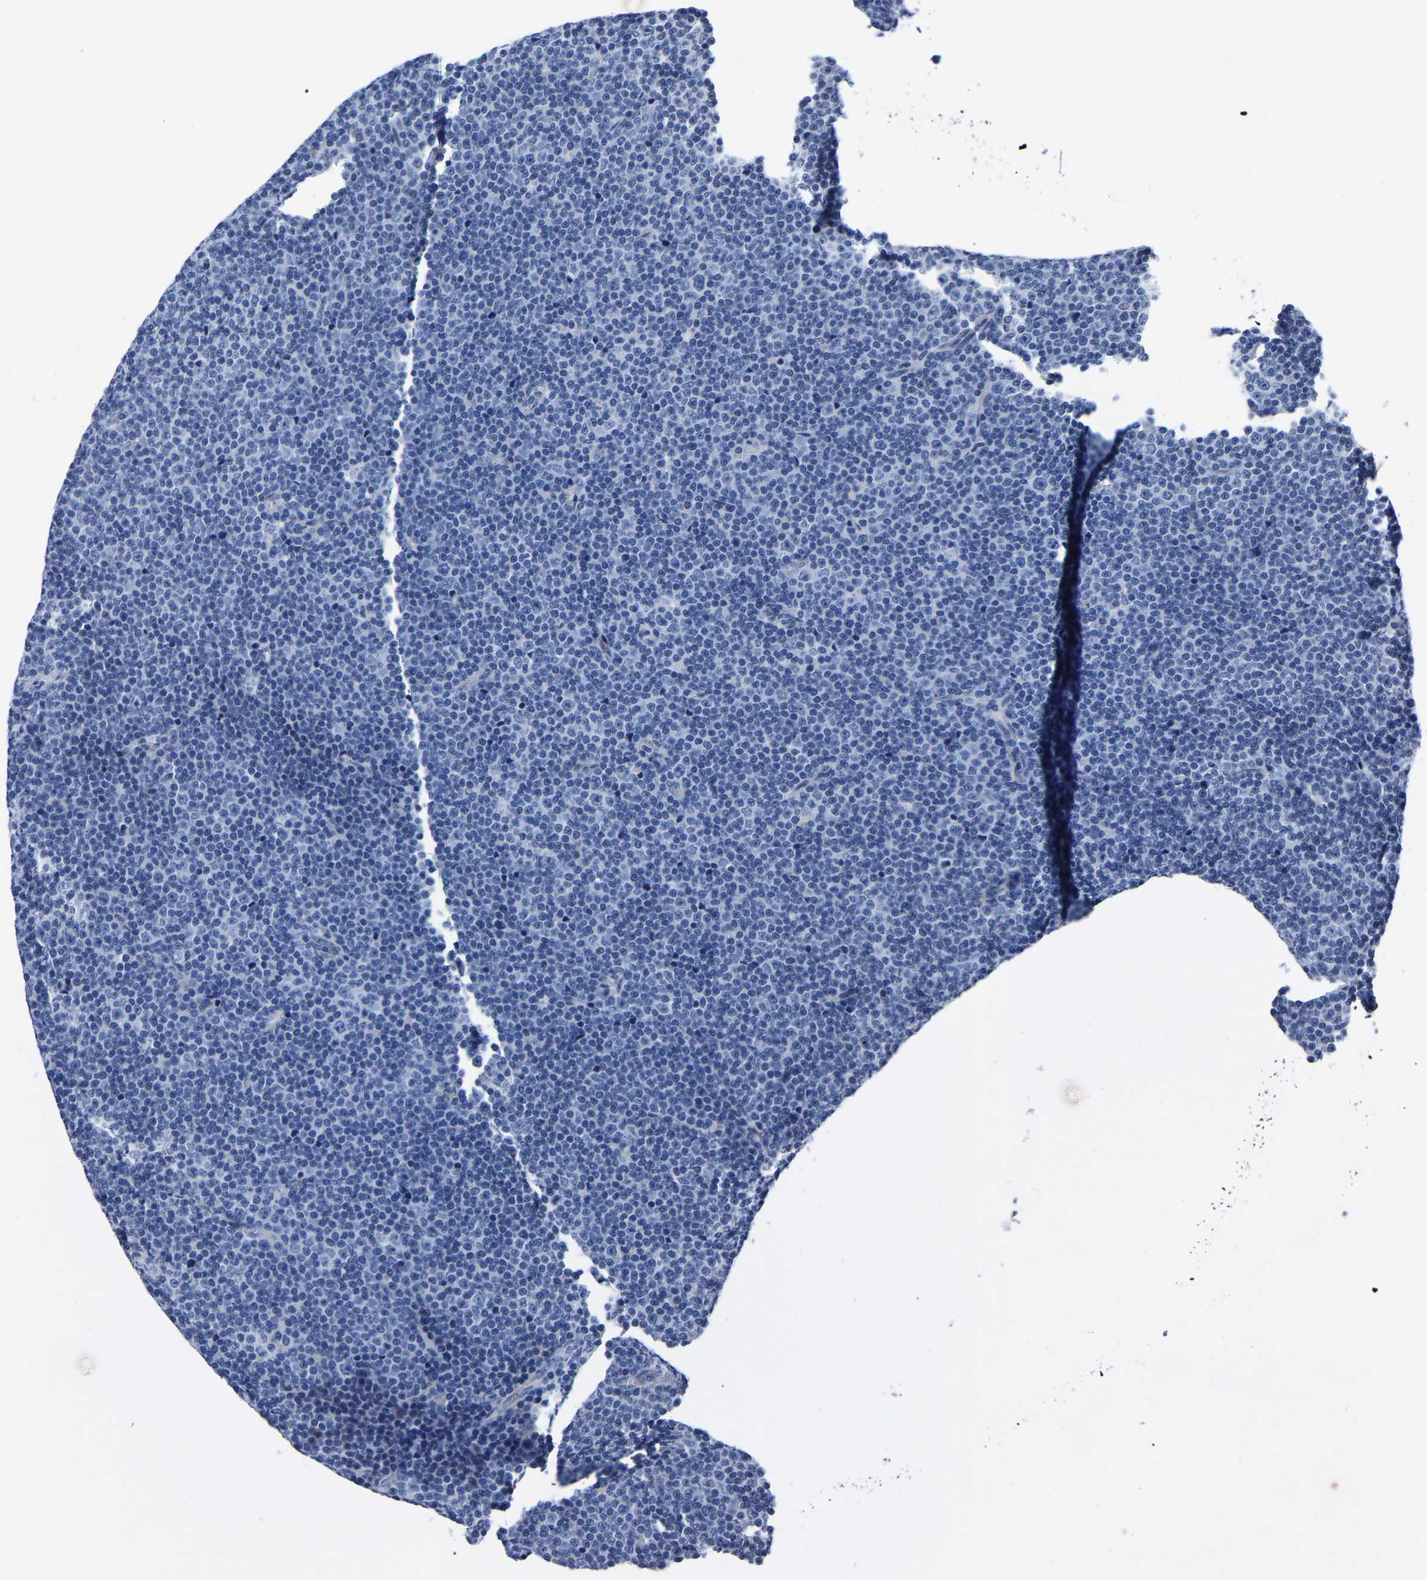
{"staining": {"intensity": "negative", "quantity": "none", "location": "none"}, "tissue": "lymphoma", "cell_type": "Tumor cells", "image_type": "cancer", "snomed": [{"axis": "morphology", "description": "Malignant lymphoma, non-Hodgkin's type, Low grade"}, {"axis": "topography", "description": "Lymph node"}], "caption": "Immunohistochemical staining of lymphoma shows no significant staining in tumor cells.", "gene": "MOV10L1", "patient": {"sex": "female", "age": 67}}